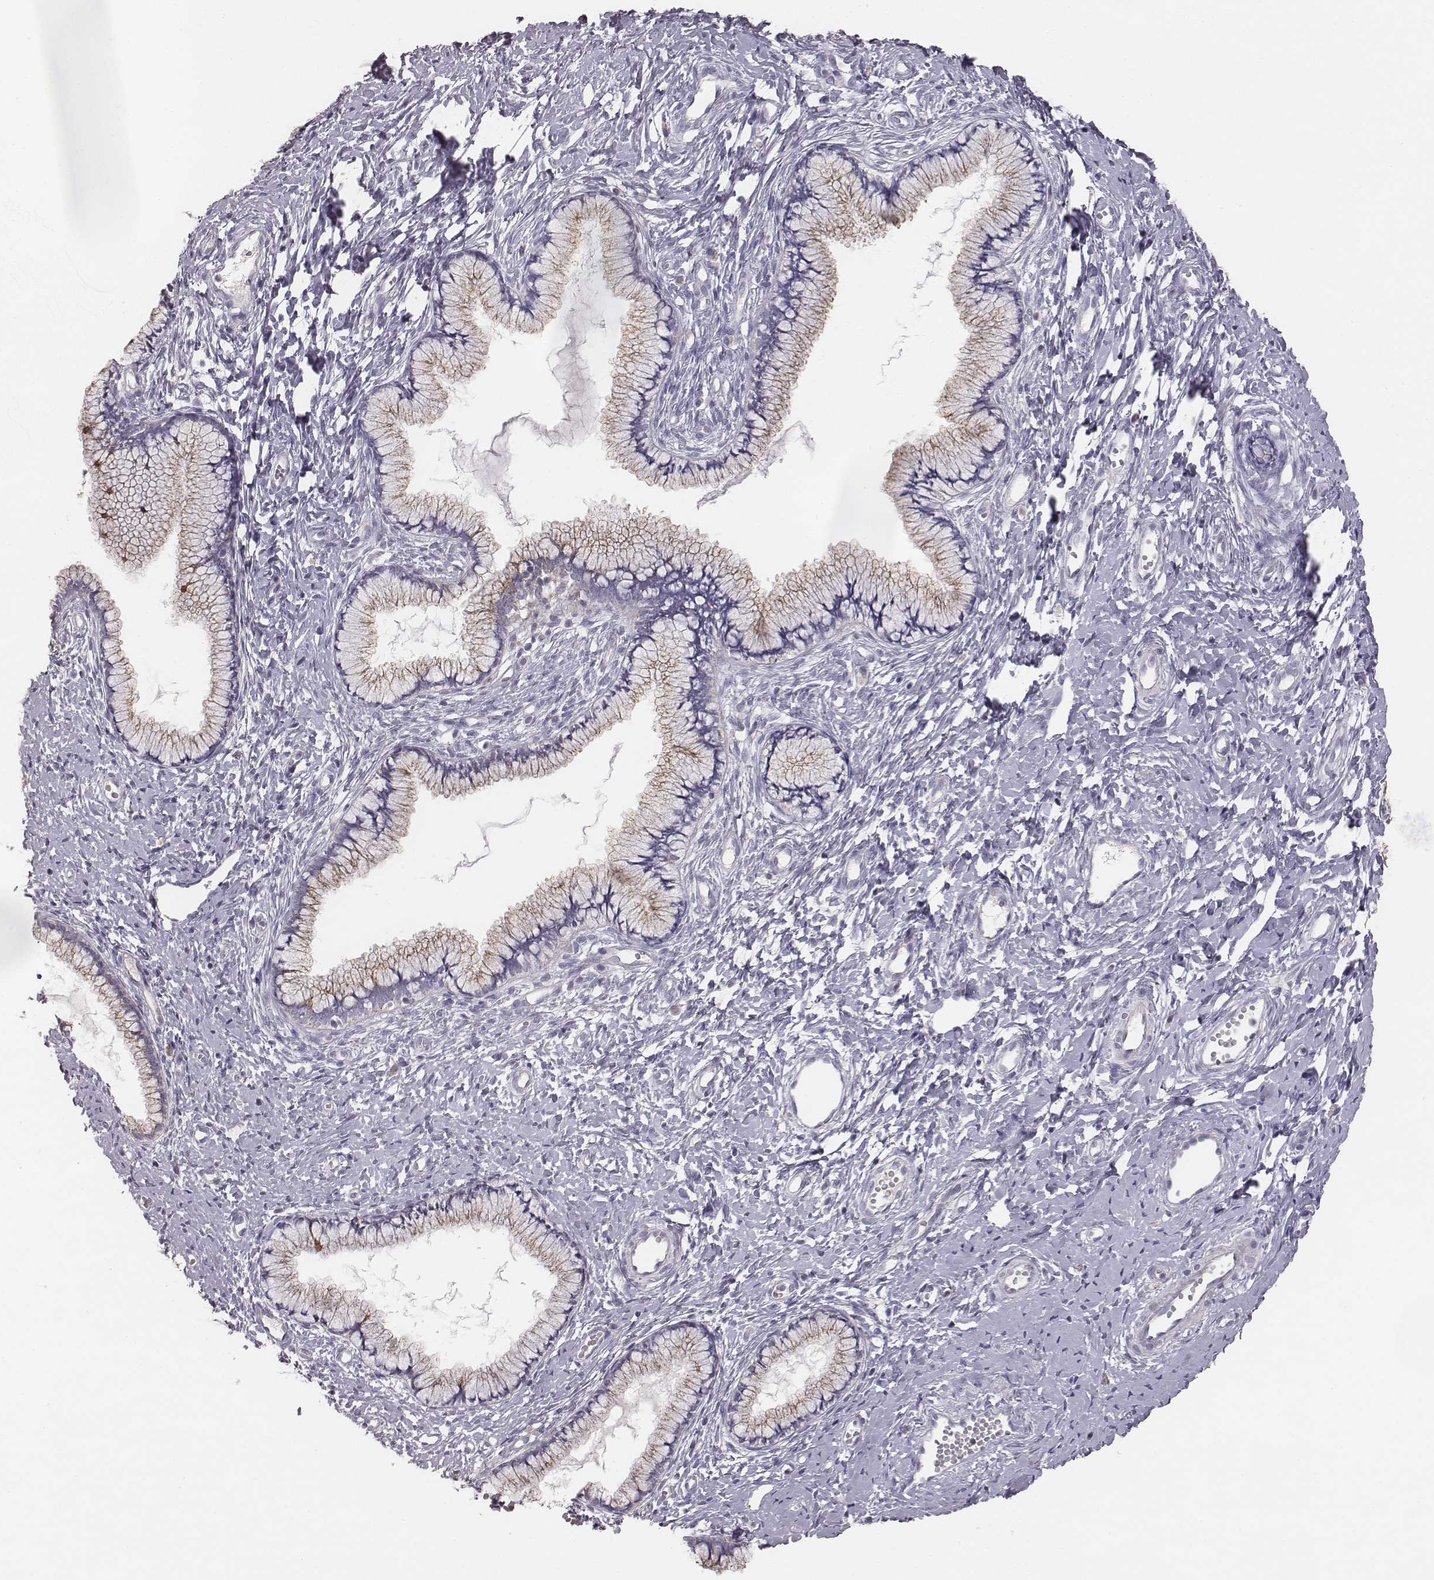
{"staining": {"intensity": "weak", "quantity": ">75%", "location": "cytoplasmic/membranous"}, "tissue": "cervix", "cell_type": "Glandular cells", "image_type": "normal", "snomed": [{"axis": "morphology", "description": "Normal tissue, NOS"}, {"axis": "topography", "description": "Cervix"}], "caption": "A low amount of weak cytoplasmic/membranous staining is appreciated in about >75% of glandular cells in normal cervix.", "gene": "ABCD3", "patient": {"sex": "female", "age": 40}}